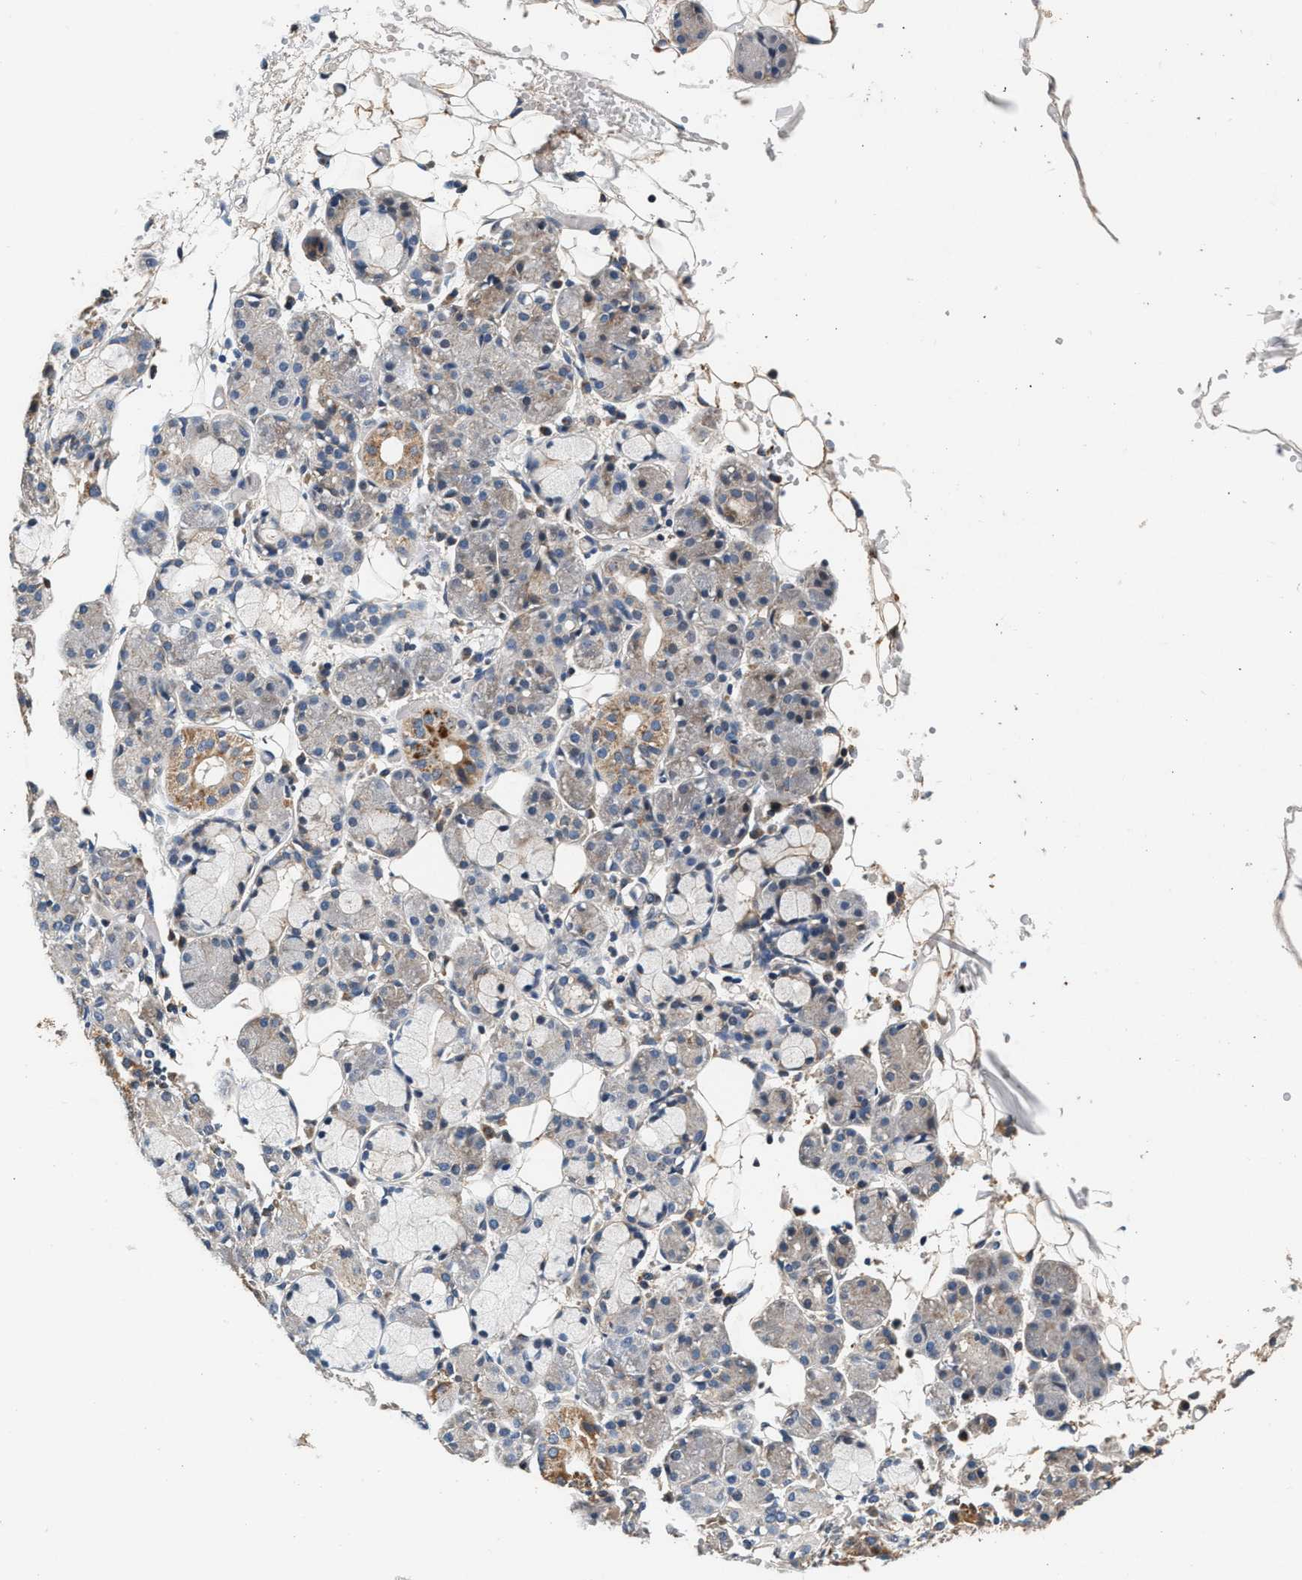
{"staining": {"intensity": "moderate", "quantity": "<25%", "location": "cytoplasmic/membranous"}, "tissue": "salivary gland", "cell_type": "Glandular cells", "image_type": "normal", "snomed": [{"axis": "morphology", "description": "Normal tissue, NOS"}, {"axis": "topography", "description": "Salivary gland"}], "caption": "A brown stain labels moderate cytoplasmic/membranous positivity of a protein in glandular cells of normal human salivary gland. The staining was performed using DAB to visualize the protein expression in brown, while the nuclei were stained in blue with hematoxylin (Magnification: 20x).", "gene": "PTGR3", "patient": {"sex": "male", "age": 63}}